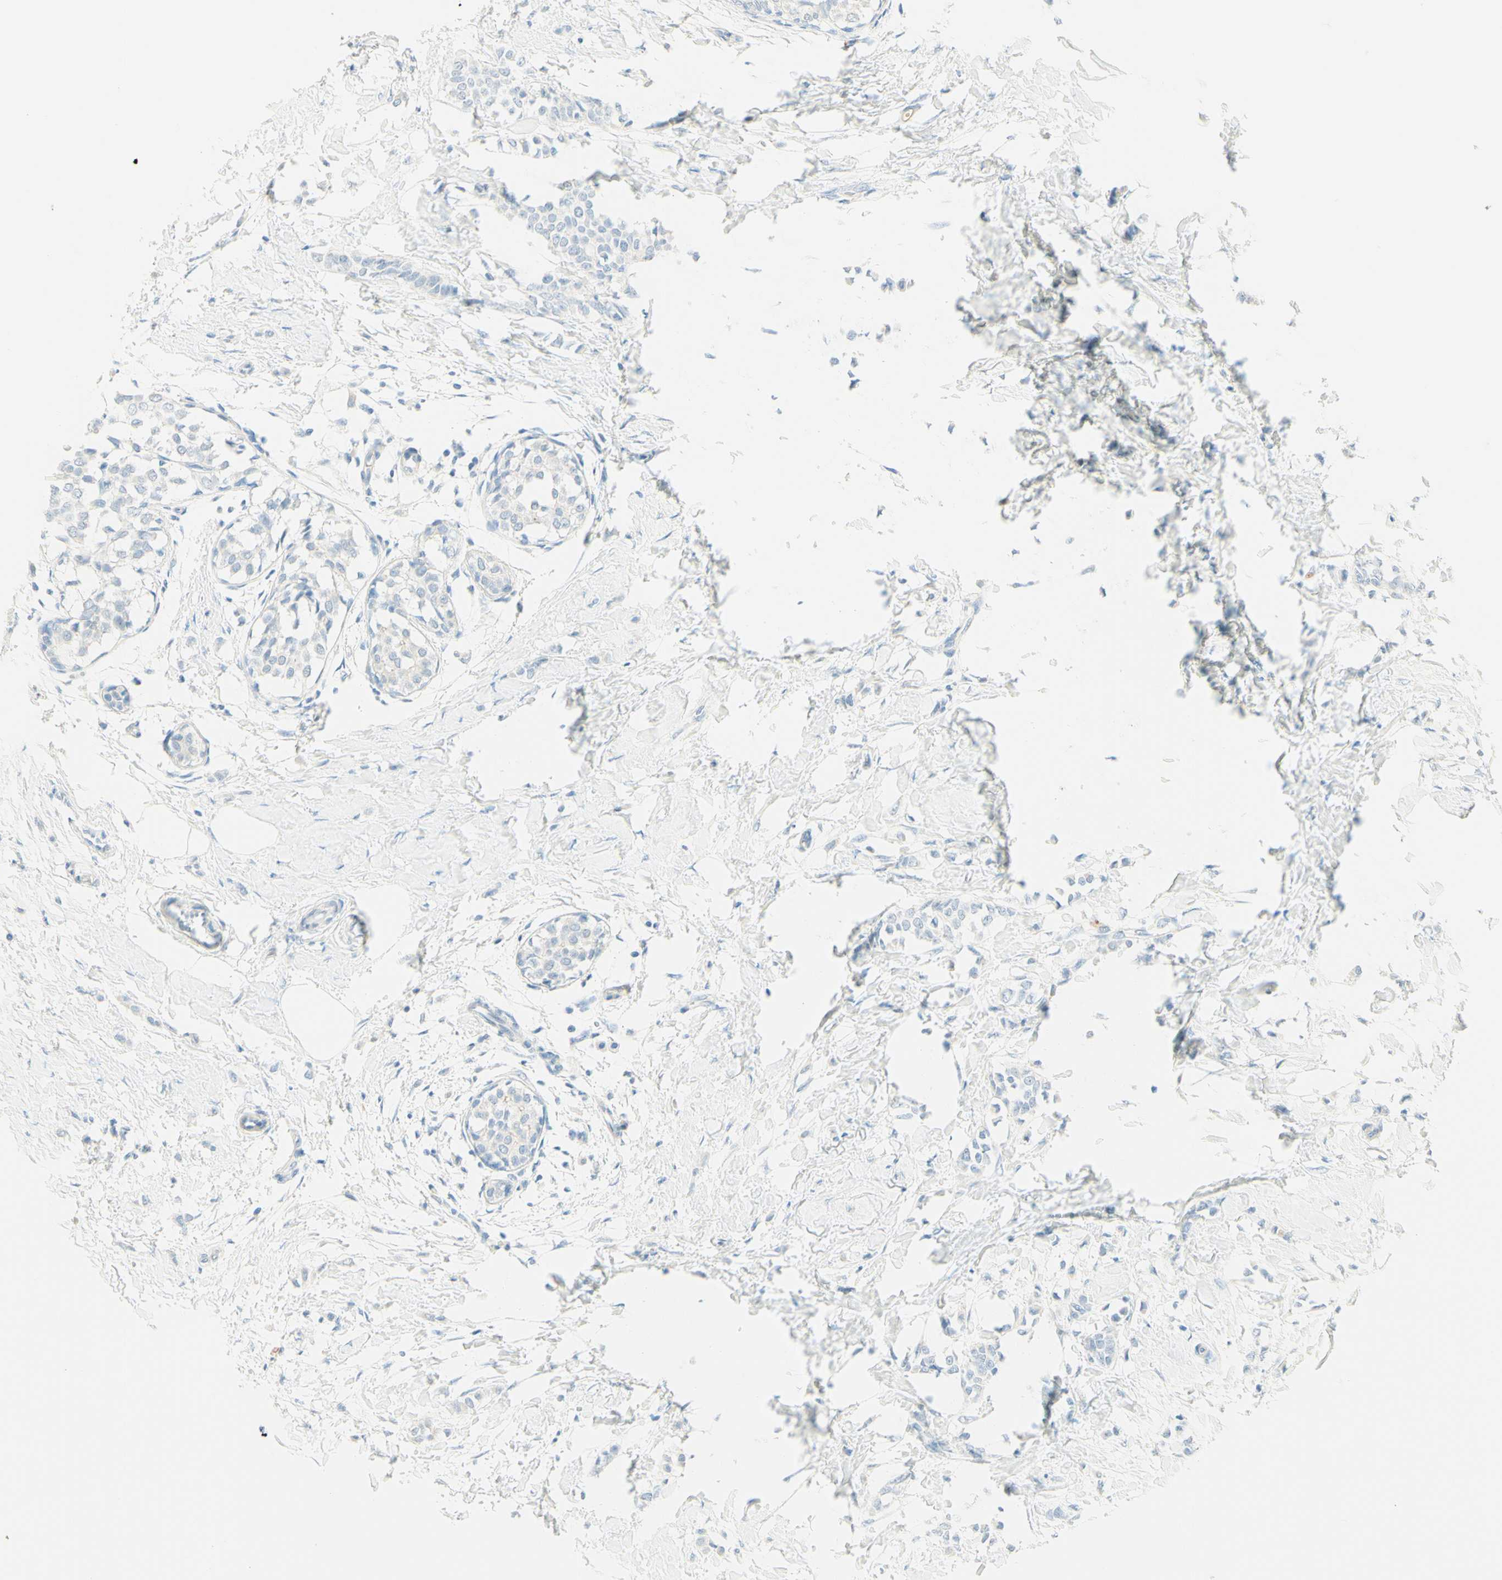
{"staining": {"intensity": "negative", "quantity": "none", "location": "none"}, "tissue": "breast cancer", "cell_type": "Tumor cells", "image_type": "cancer", "snomed": [{"axis": "morphology", "description": "Lobular carcinoma, in situ"}, {"axis": "morphology", "description": "Lobular carcinoma"}, {"axis": "topography", "description": "Breast"}], "caption": "The histopathology image displays no significant expression in tumor cells of breast cancer (lobular carcinoma). Nuclei are stained in blue.", "gene": "TMEM132D", "patient": {"sex": "female", "age": 41}}